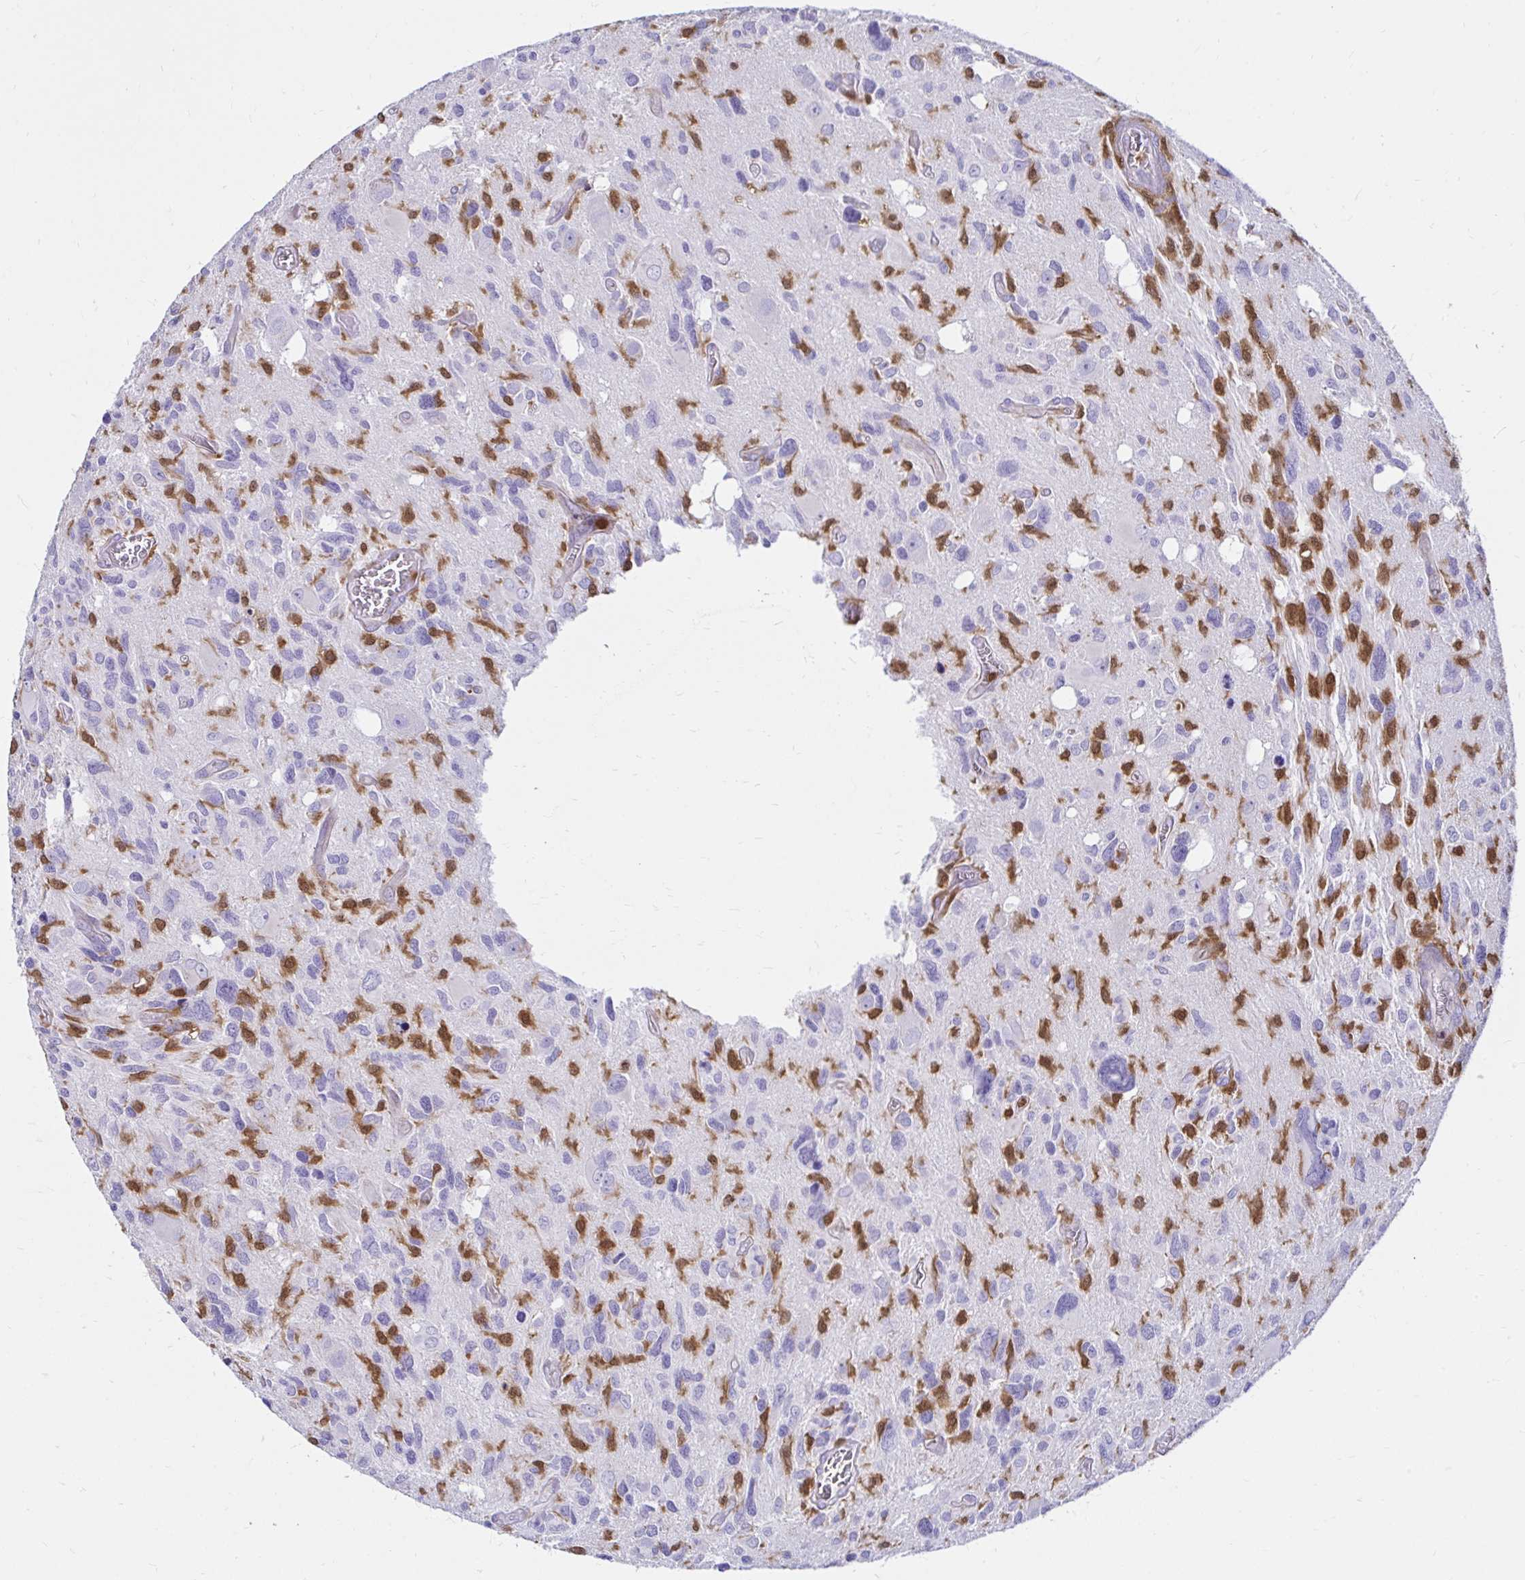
{"staining": {"intensity": "negative", "quantity": "none", "location": "none"}, "tissue": "glioma", "cell_type": "Tumor cells", "image_type": "cancer", "snomed": [{"axis": "morphology", "description": "Glioma, malignant, High grade"}, {"axis": "topography", "description": "Brain"}], "caption": "Immunohistochemistry (IHC) micrograph of malignant glioma (high-grade) stained for a protein (brown), which reveals no expression in tumor cells. (Stains: DAB immunohistochemistry with hematoxylin counter stain, Microscopy: brightfield microscopy at high magnification).", "gene": "PYCARD", "patient": {"sex": "male", "age": 49}}